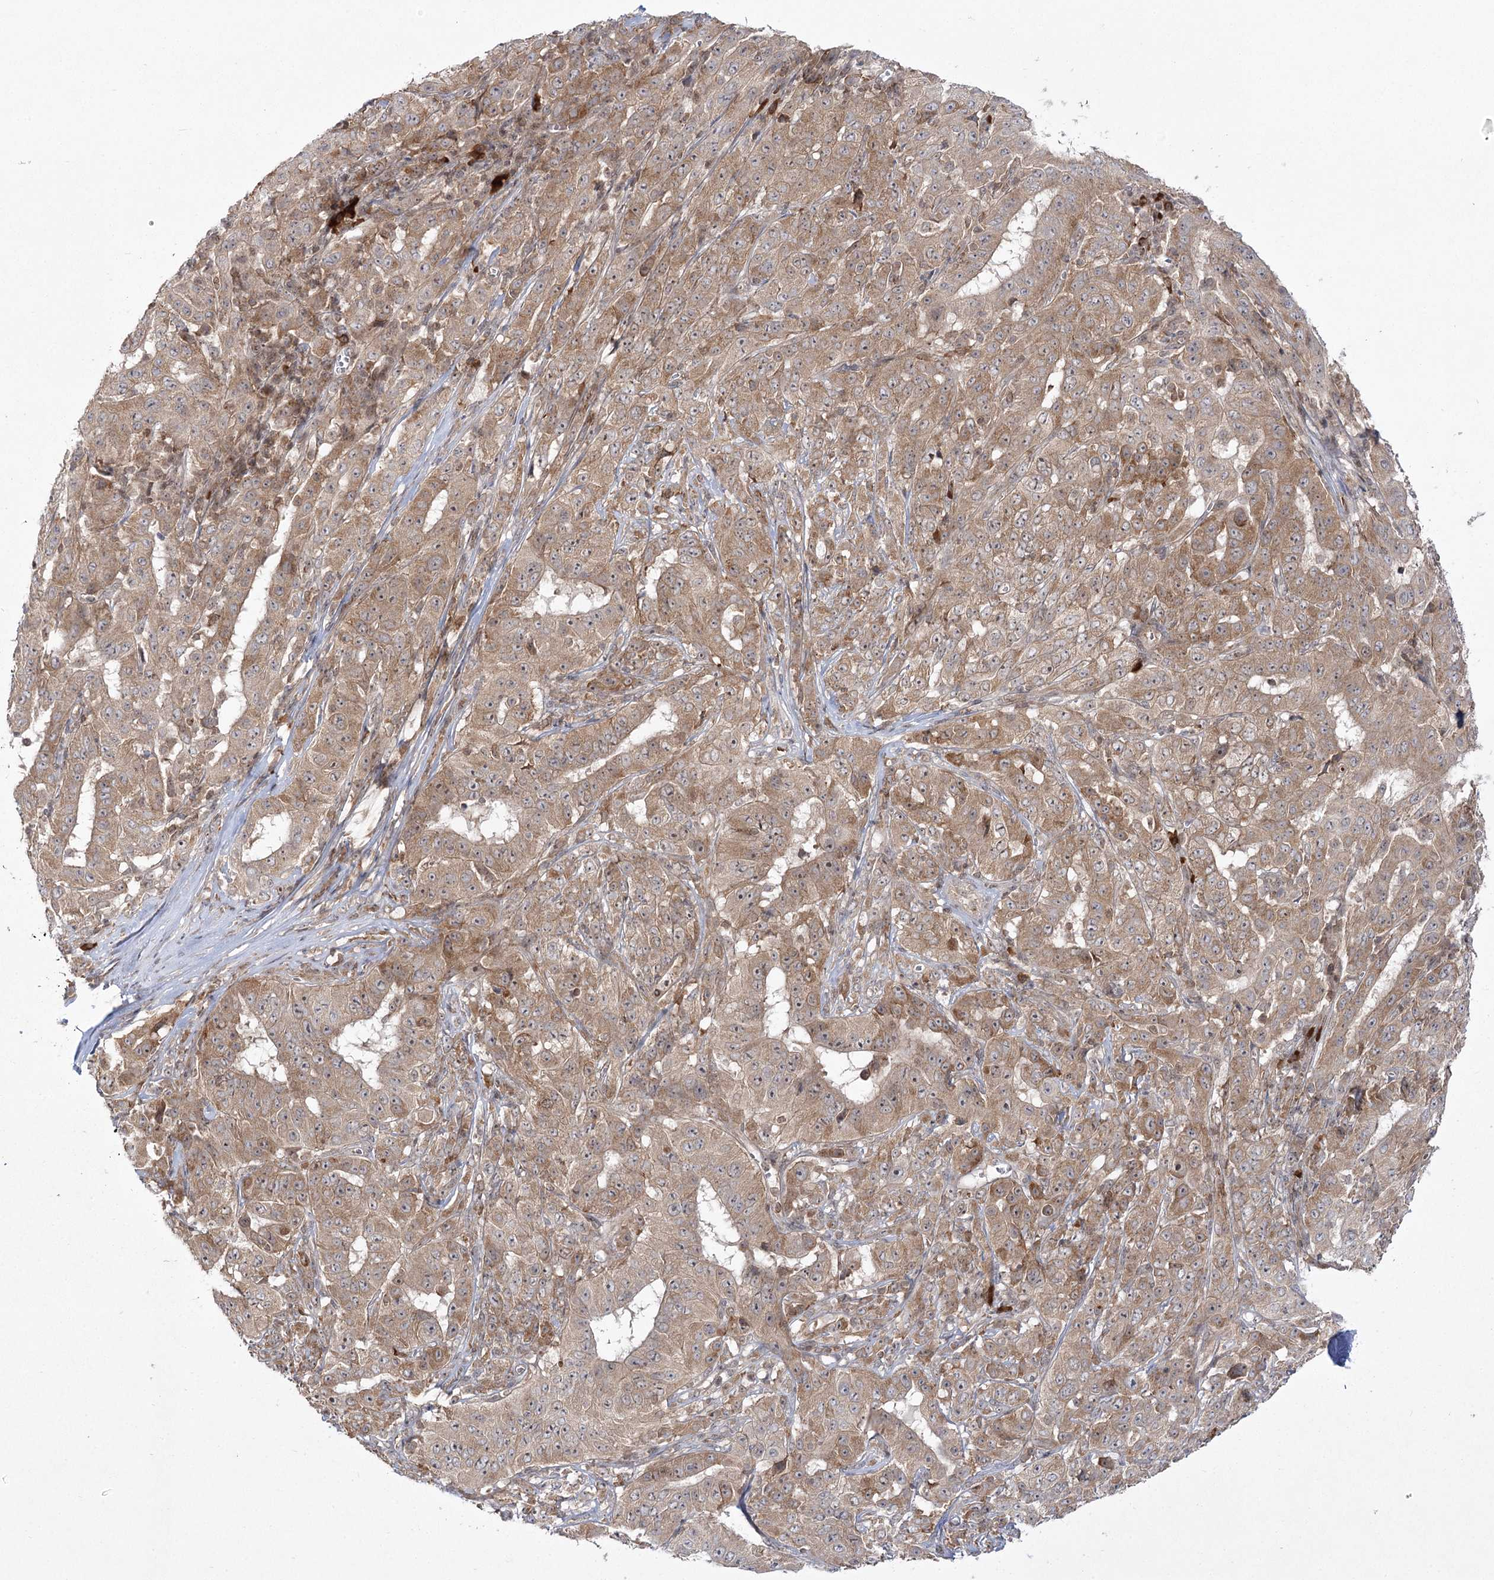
{"staining": {"intensity": "moderate", "quantity": ">75%", "location": "cytoplasmic/membranous"}, "tissue": "pancreatic cancer", "cell_type": "Tumor cells", "image_type": "cancer", "snomed": [{"axis": "morphology", "description": "Adenocarcinoma, NOS"}, {"axis": "topography", "description": "Pancreas"}], "caption": "Moderate cytoplasmic/membranous expression is identified in about >75% of tumor cells in pancreatic cancer (adenocarcinoma).", "gene": "SYTL1", "patient": {"sex": "male", "age": 63}}